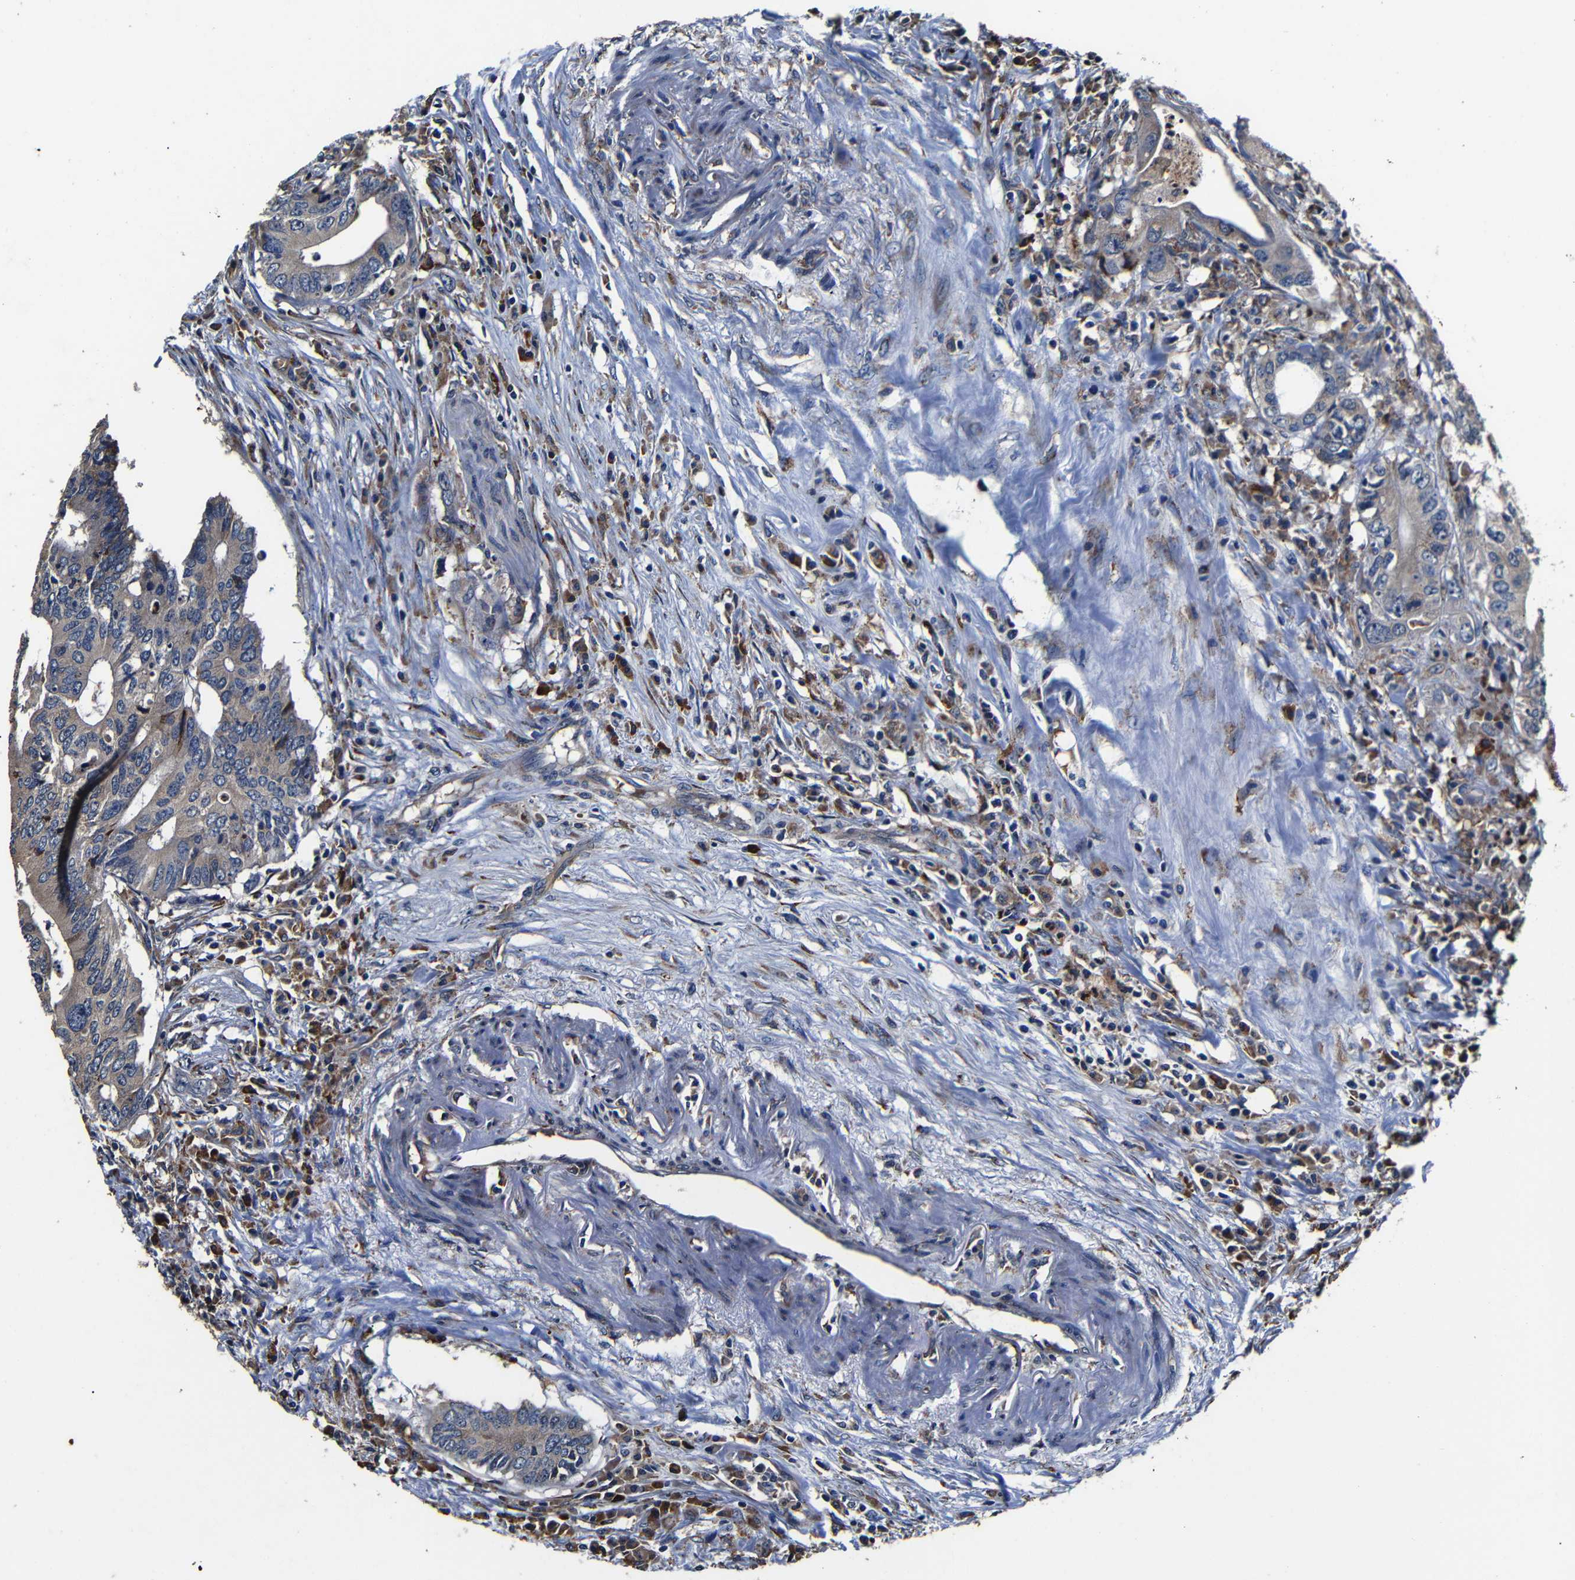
{"staining": {"intensity": "weak", "quantity": ">75%", "location": "cytoplasmic/membranous"}, "tissue": "colorectal cancer", "cell_type": "Tumor cells", "image_type": "cancer", "snomed": [{"axis": "morphology", "description": "Adenocarcinoma, NOS"}, {"axis": "topography", "description": "Colon"}], "caption": "Immunohistochemical staining of adenocarcinoma (colorectal) shows low levels of weak cytoplasmic/membranous positivity in approximately >75% of tumor cells.", "gene": "SCN9A", "patient": {"sex": "male", "age": 71}}